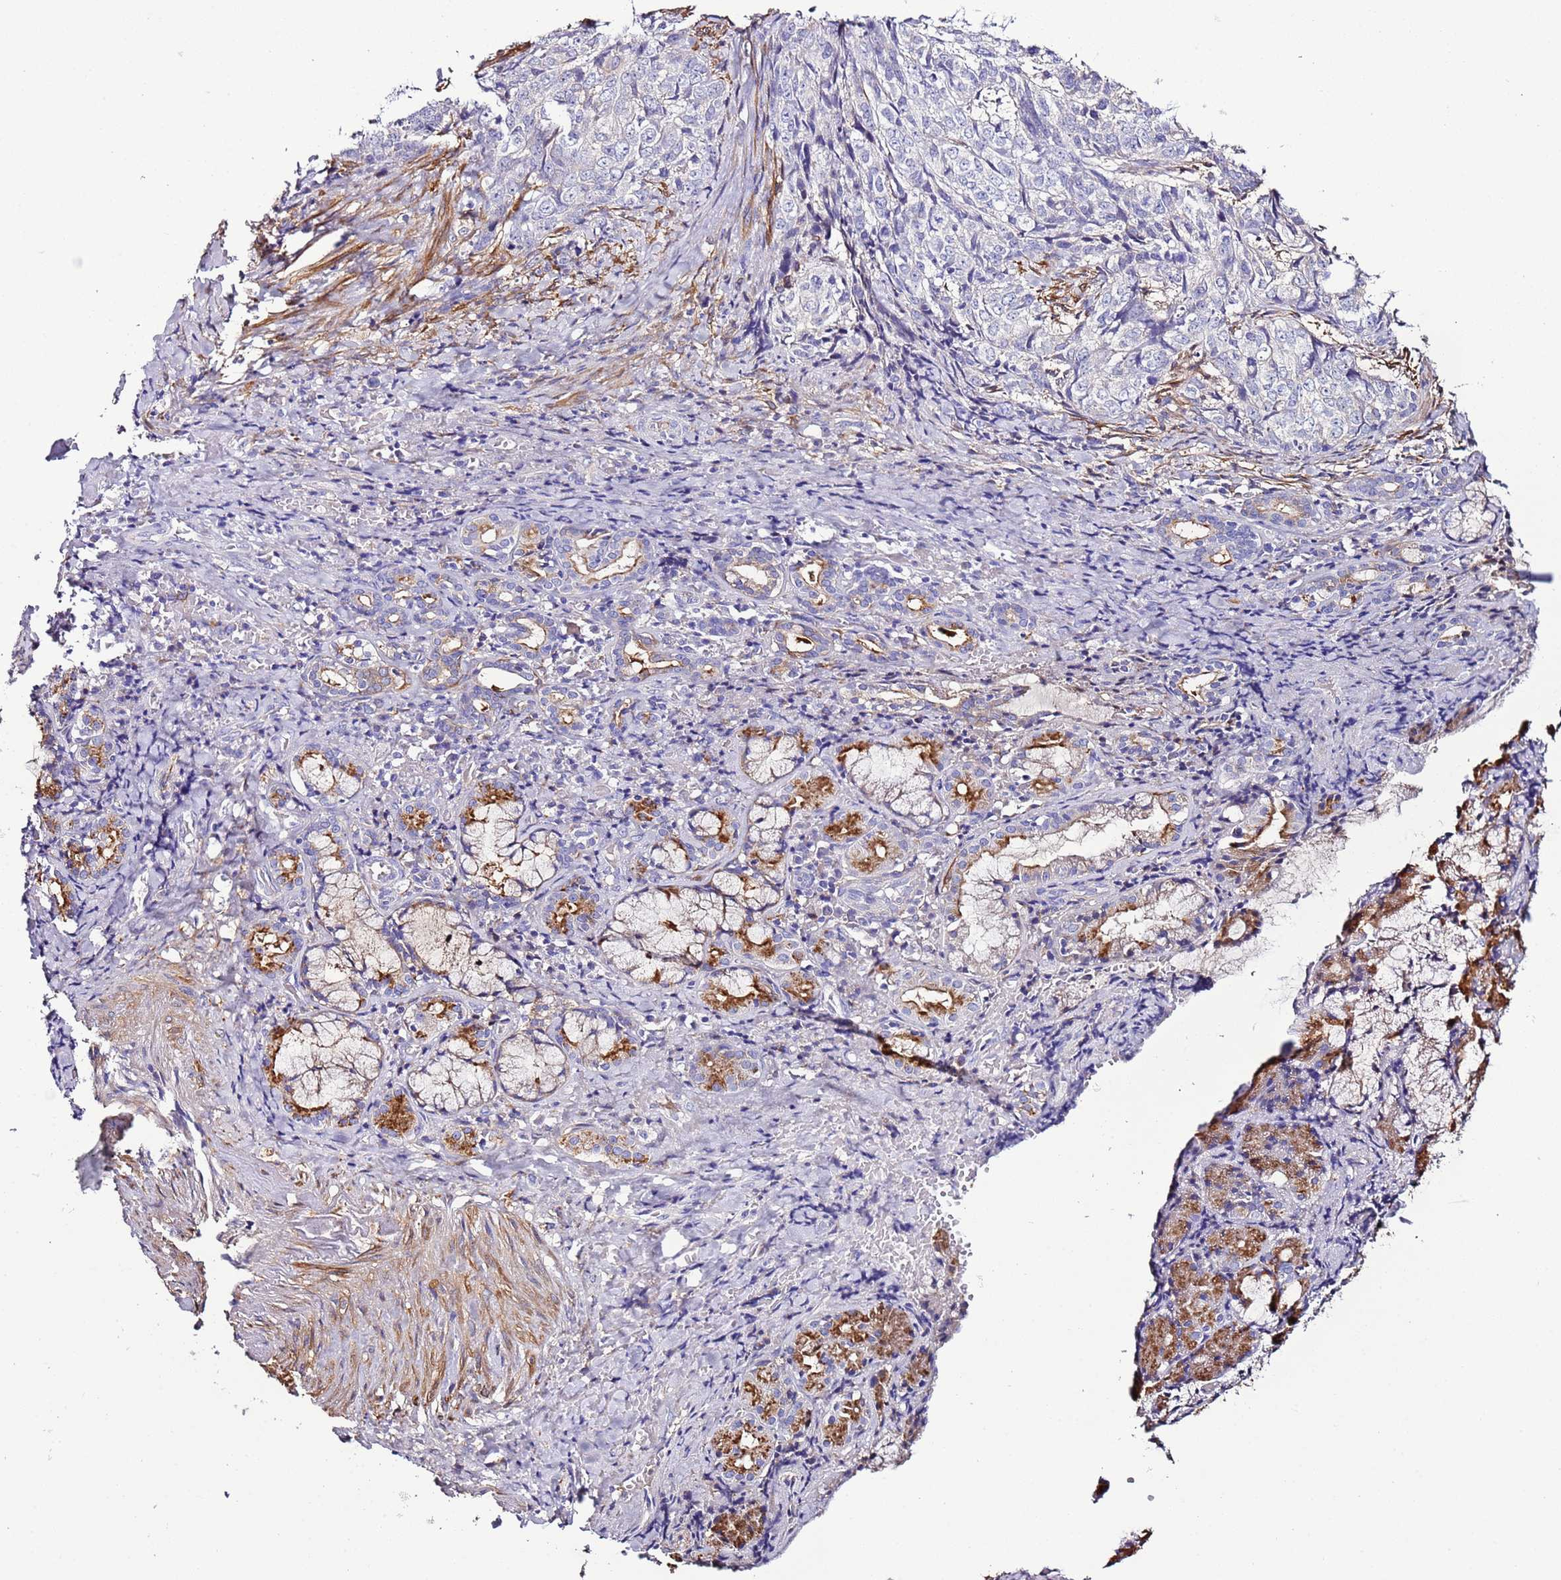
{"staining": {"intensity": "negative", "quantity": "none", "location": "none"}, "tissue": "adipose tissue", "cell_type": "Adipocytes", "image_type": "normal", "snomed": [{"axis": "morphology", "description": "Normal tissue, NOS"}, {"axis": "morphology", "description": "Basal cell carcinoma"}, {"axis": "topography", "description": "Cartilage tissue"}, {"axis": "topography", "description": "Nasopharynx"}, {"axis": "topography", "description": "Oral tissue"}], "caption": "Protein analysis of benign adipose tissue reveals no significant positivity in adipocytes. Brightfield microscopy of immunohistochemistry stained with DAB (brown) and hematoxylin (blue), captured at high magnification.", "gene": "FAM174C", "patient": {"sex": "female", "age": 77}}